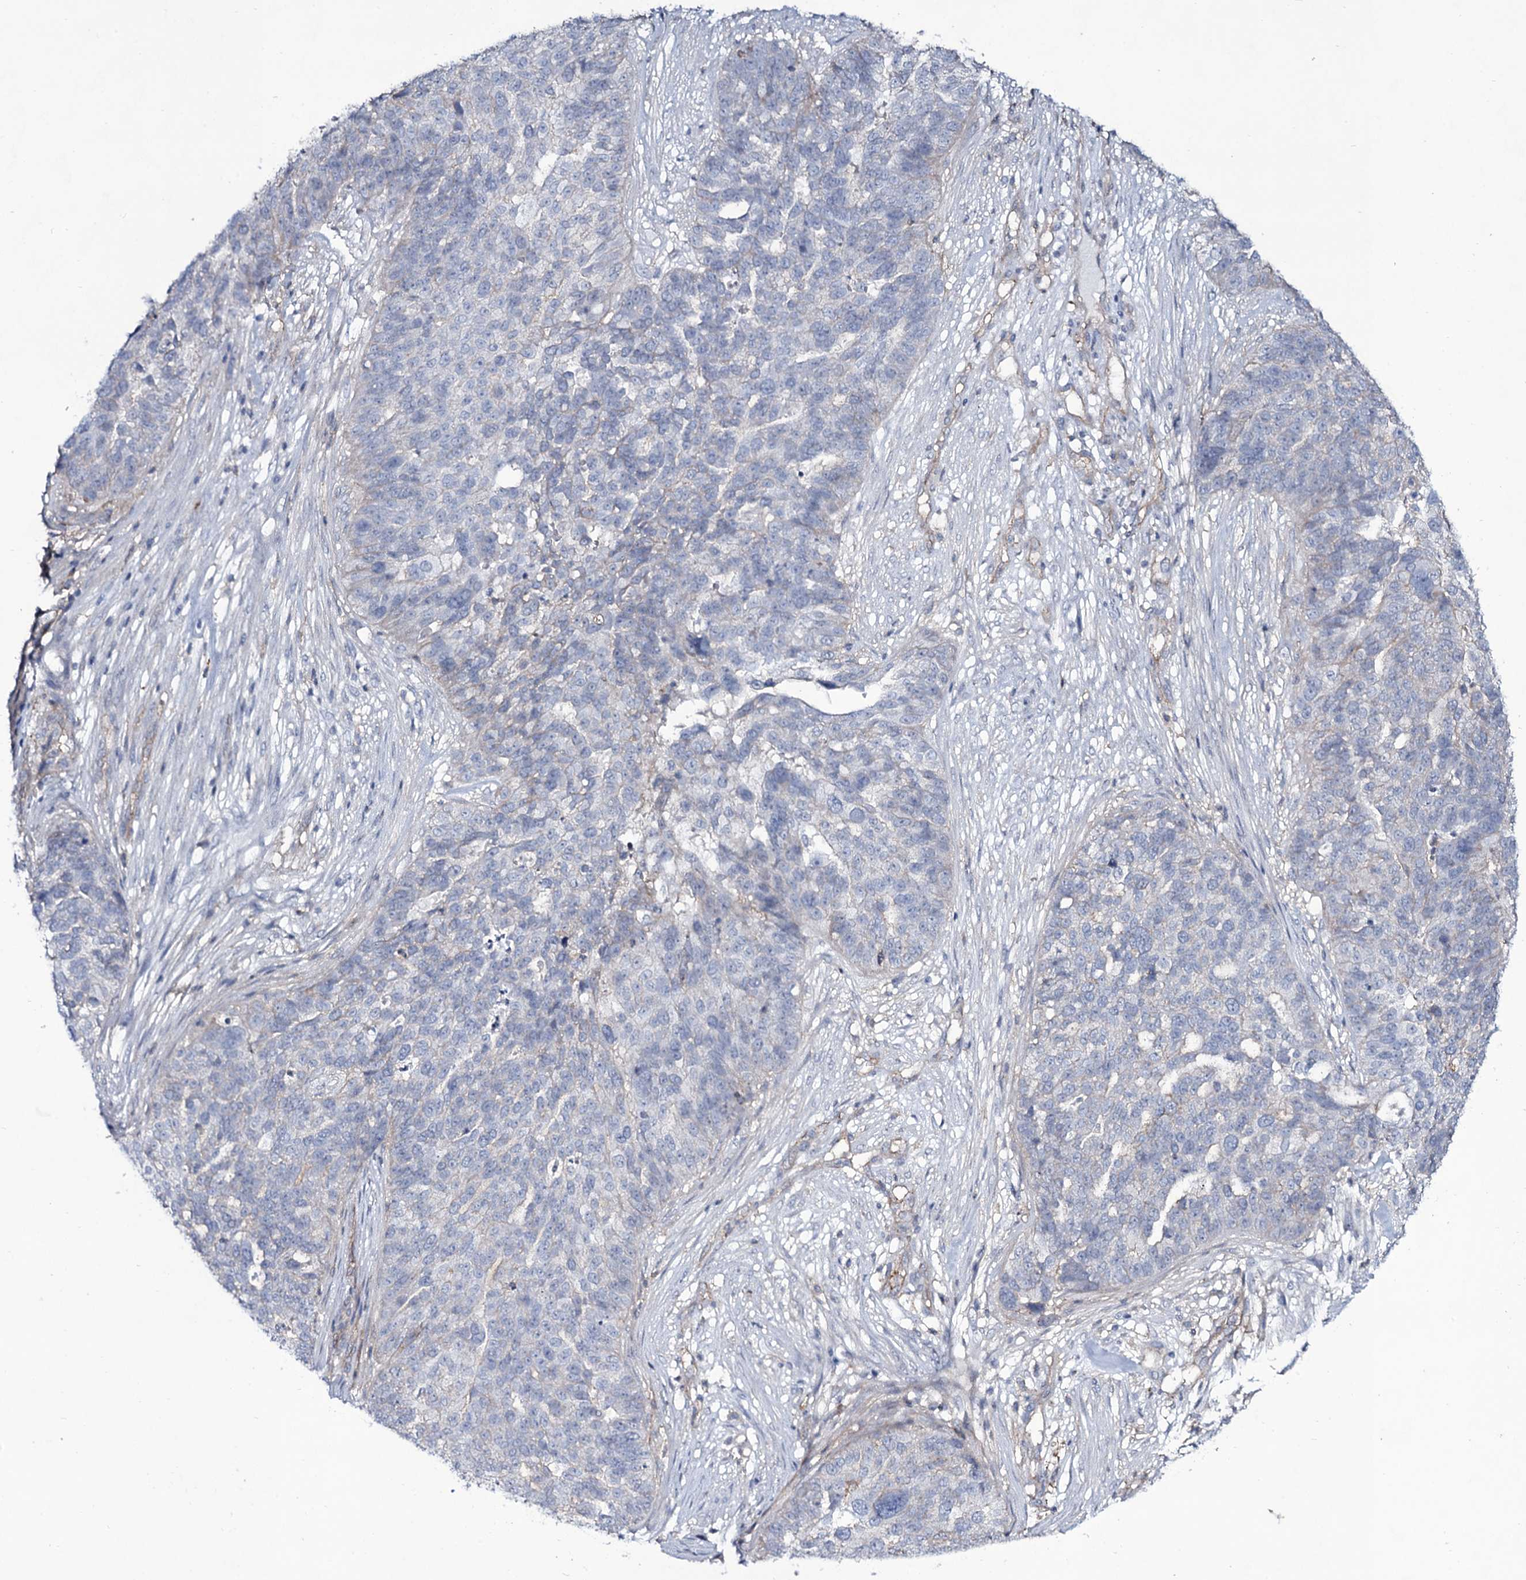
{"staining": {"intensity": "negative", "quantity": "none", "location": "none"}, "tissue": "ovarian cancer", "cell_type": "Tumor cells", "image_type": "cancer", "snomed": [{"axis": "morphology", "description": "Cystadenocarcinoma, serous, NOS"}, {"axis": "topography", "description": "Ovary"}], "caption": "An IHC histopathology image of ovarian cancer is shown. There is no staining in tumor cells of ovarian cancer. (Stains: DAB IHC with hematoxylin counter stain, Microscopy: brightfield microscopy at high magnification).", "gene": "SNAP23", "patient": {"sex": "female", "age": 59}}